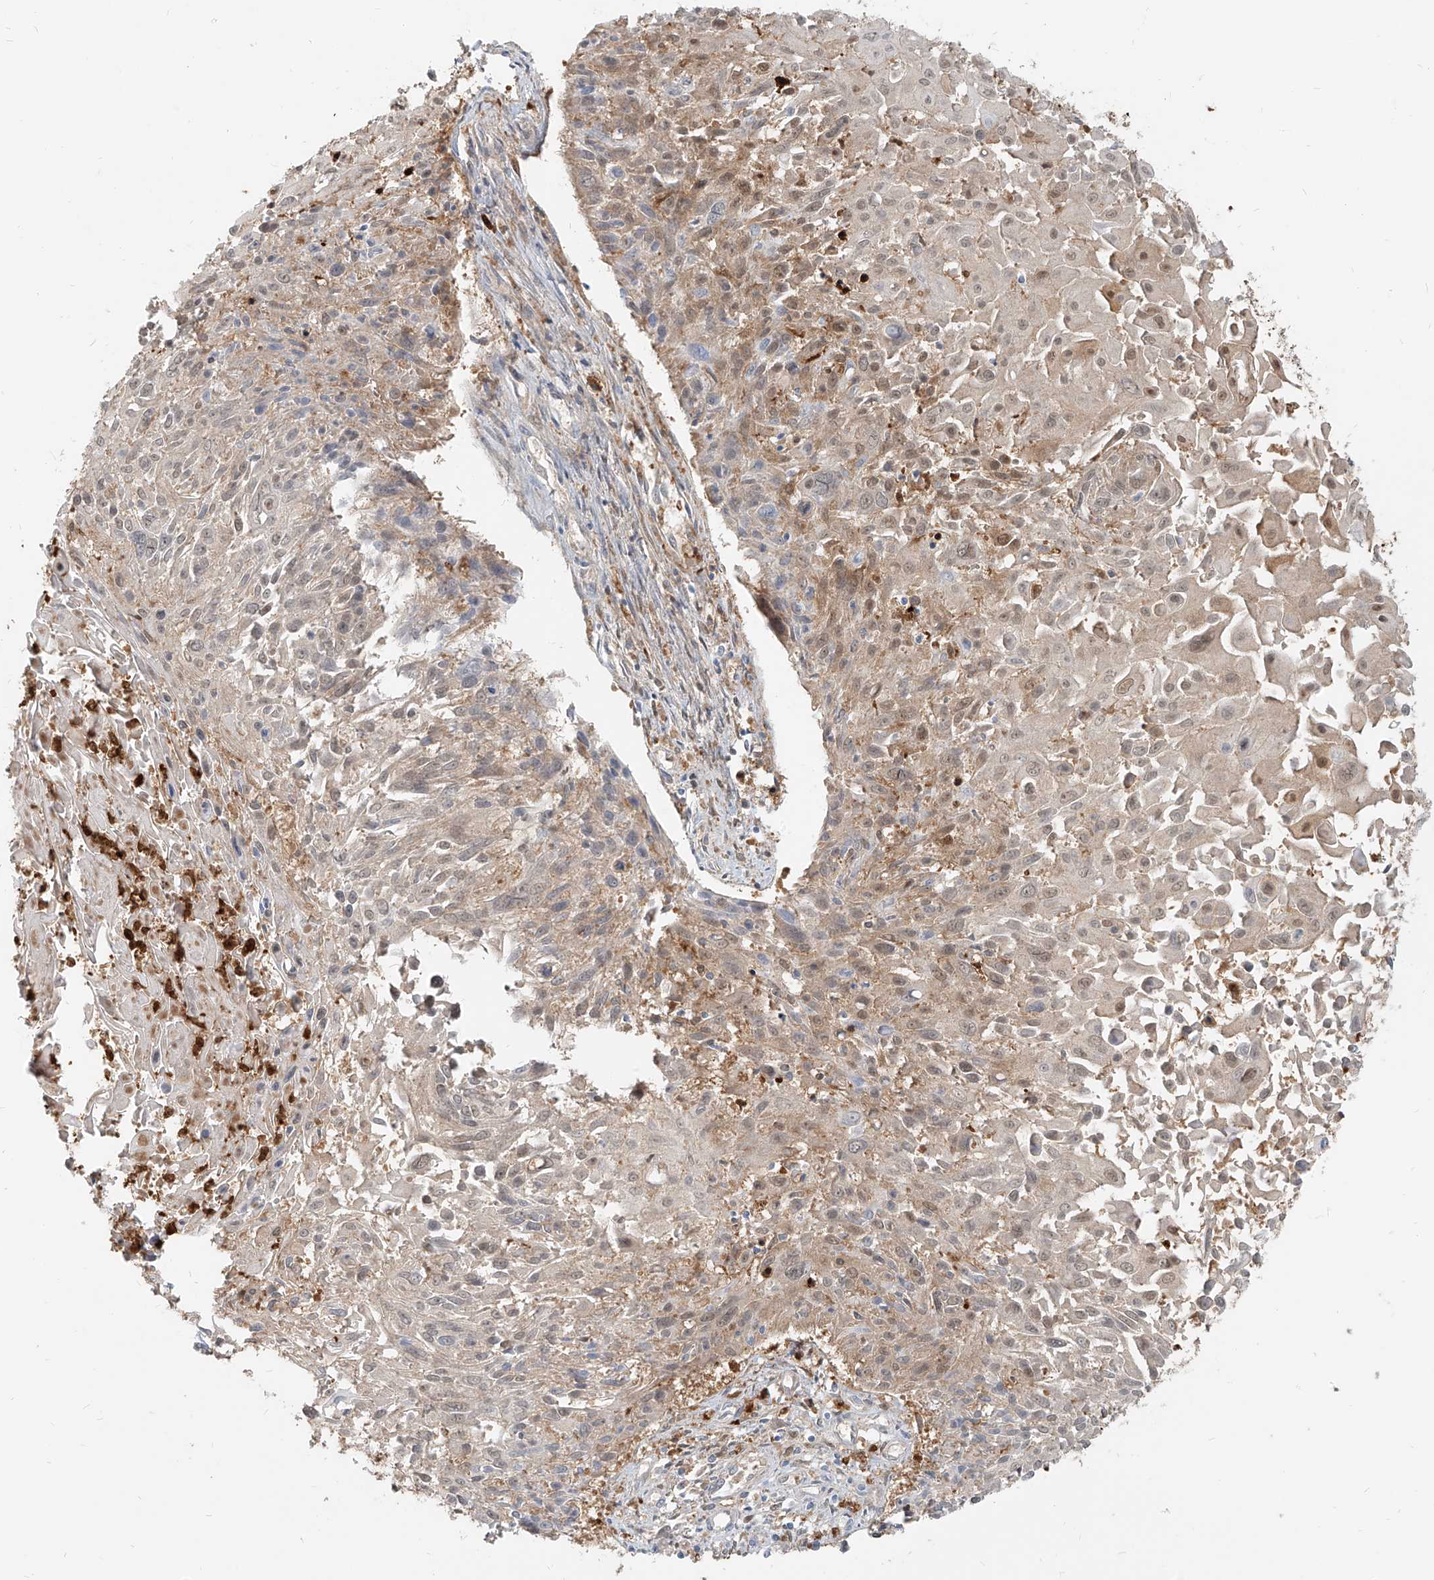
{"staining": {"intensity": "weak", "quantity": "25%-75%", "location": "cytoplasmic/membranous"}, "tissue": "cervical cancer", "cell_type": "Tumor cells", "image_type": "cancer", "snomed": [{"axis": "morphology", "description": "Squamous cell carcinoma, NOS"}, {"axis": "topography", "description": "Cervix"}], "caption": "A histopathology image showing weak cytoplasmic/membranous positivity in about 25%-75% of tumor cells in cervical cancer, as visualized by brown immunohistochemical staining.", "gene": "PGD", "patient": {"sex": "female", "age": 51}}